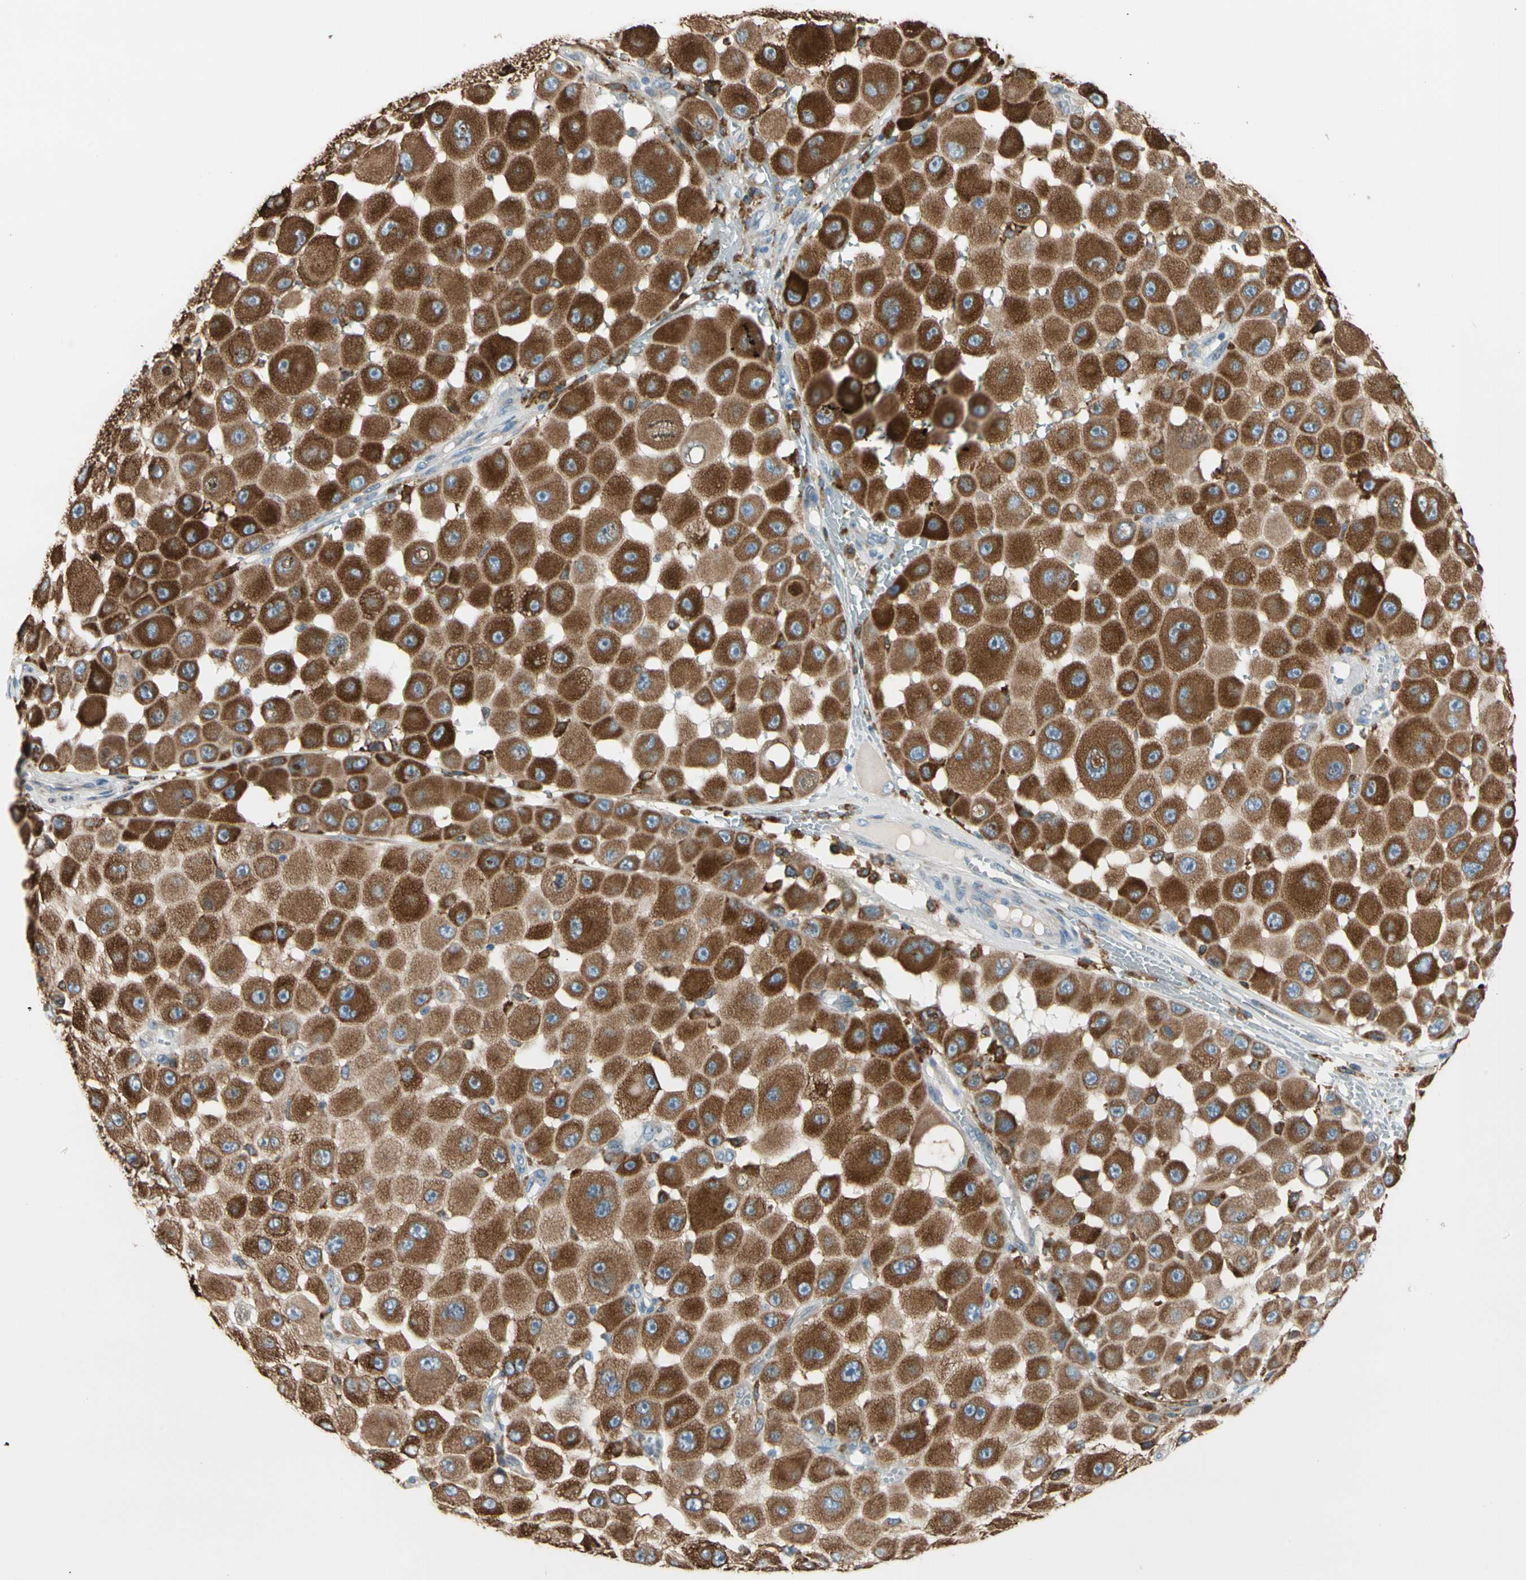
{"staining": {"intensity": "strong", "quantity": ">75%", "location": "cytoplasmic/membranous"}, "tissue": "melanoma", "cell_type": "Tumor cells", "image_type": "cancer", "snomed": [{"axis": "morphology", "description": "Malignant melanoma, NOS"}, {"axis": "topography", "description": "Skin"}], "caption": "Malignant melanoma stained with DAB IHC shows high levels of strong cytoplasmic/membranous staining in approximately >75% of tumor cells.", "gene": "LRPAP1", "patient": {"sex": "female", "age": 81}}